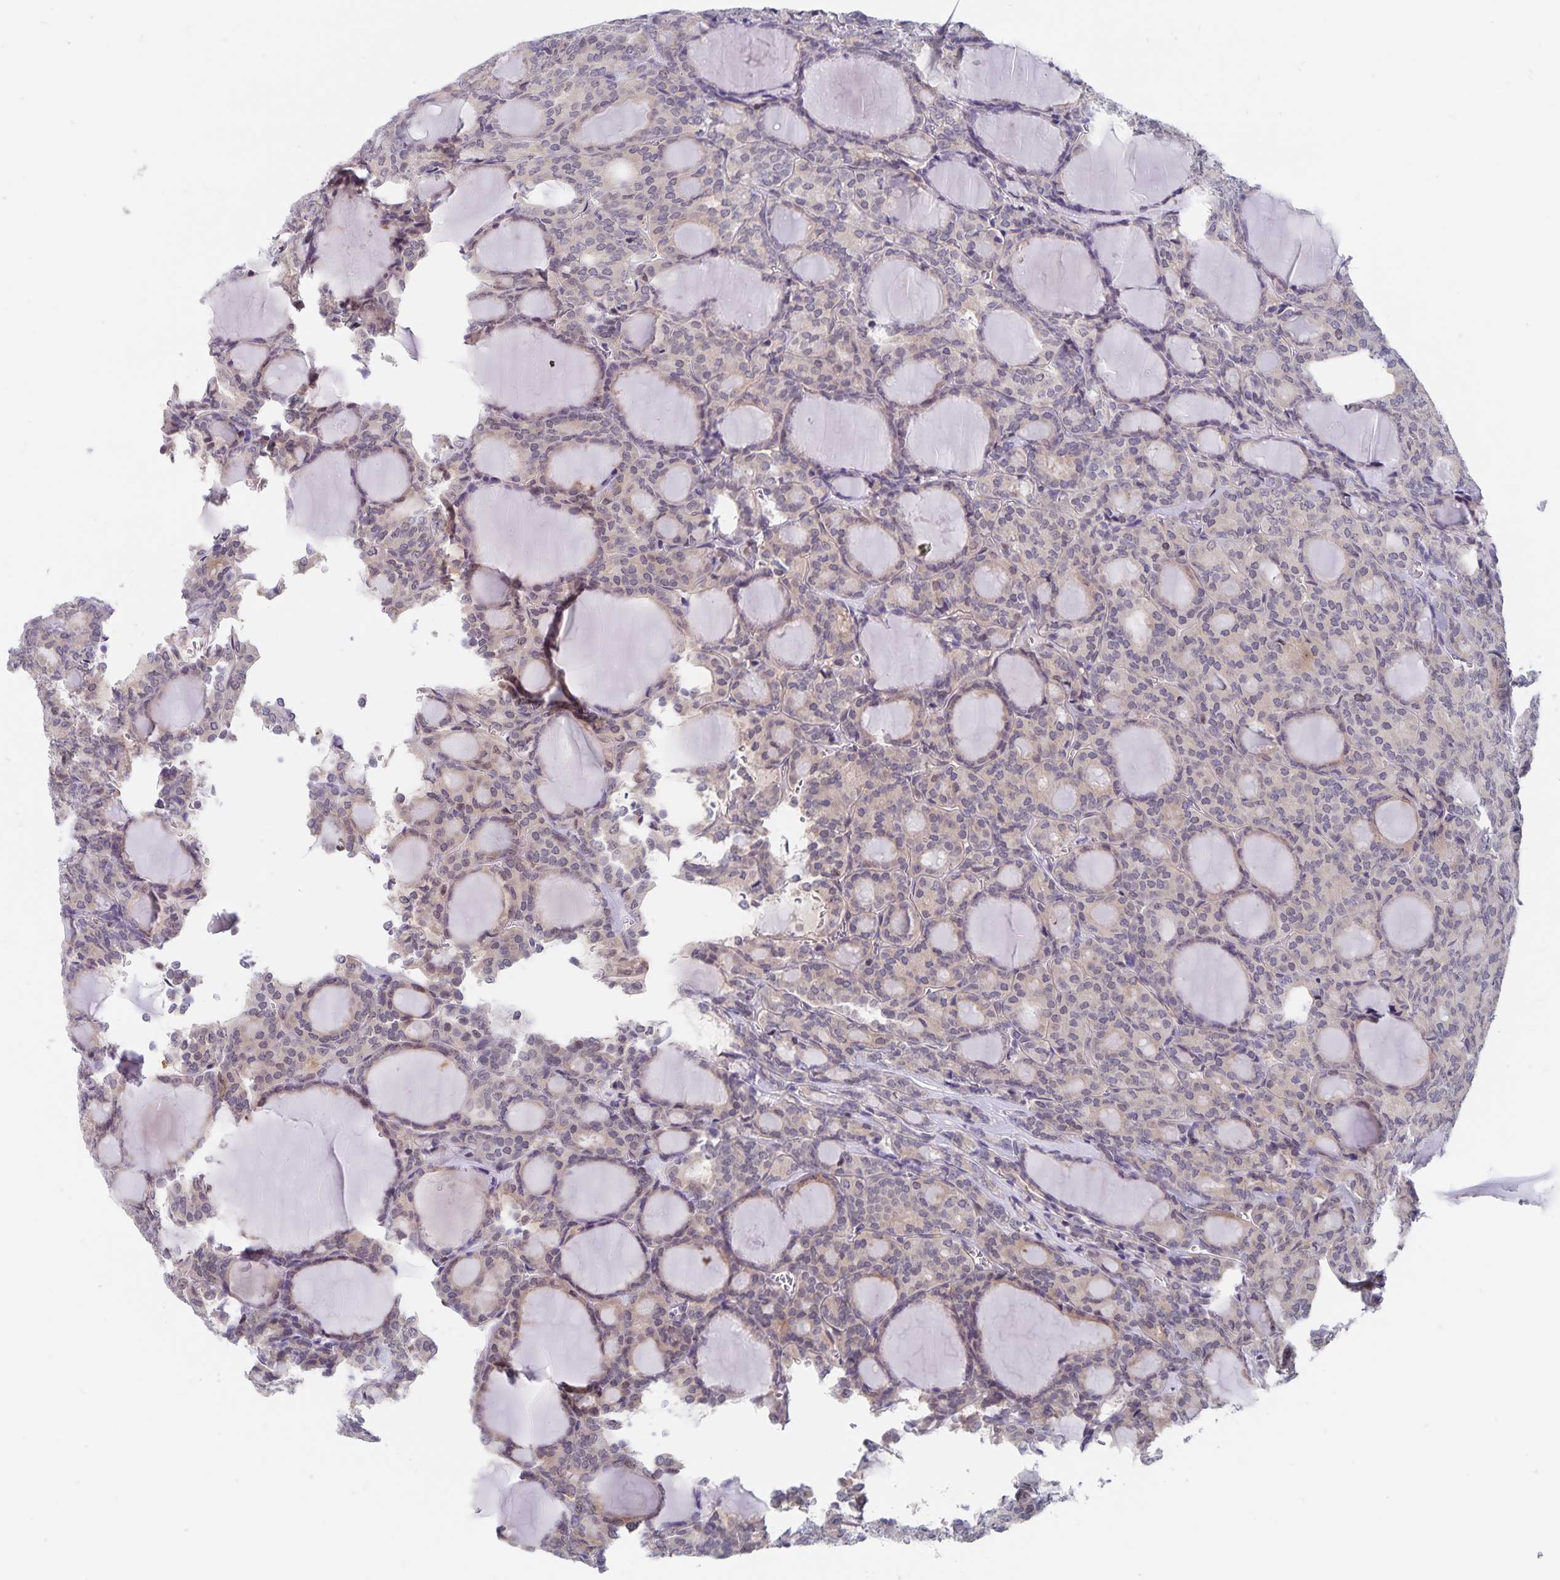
{"staining": {"intensity": "negative", "quantity": "none", "location": "none"}, "tissue": "thyroid cancer", "cell_type": "Tumor cells", "image_type": "cancer", "snomed": [{"axis": "morphology", "description": "Follicular adenoma carcinoma, NOS"}, {"axis": "topography", "description": "Thyroid gland"}], "caption": "The histopathology image exhibits no significant staining in tumor cells of follicular adenoma carcinoma (thyroid).", "gene": "BAG6", "patient": {"sex": "male", "age": 74}}